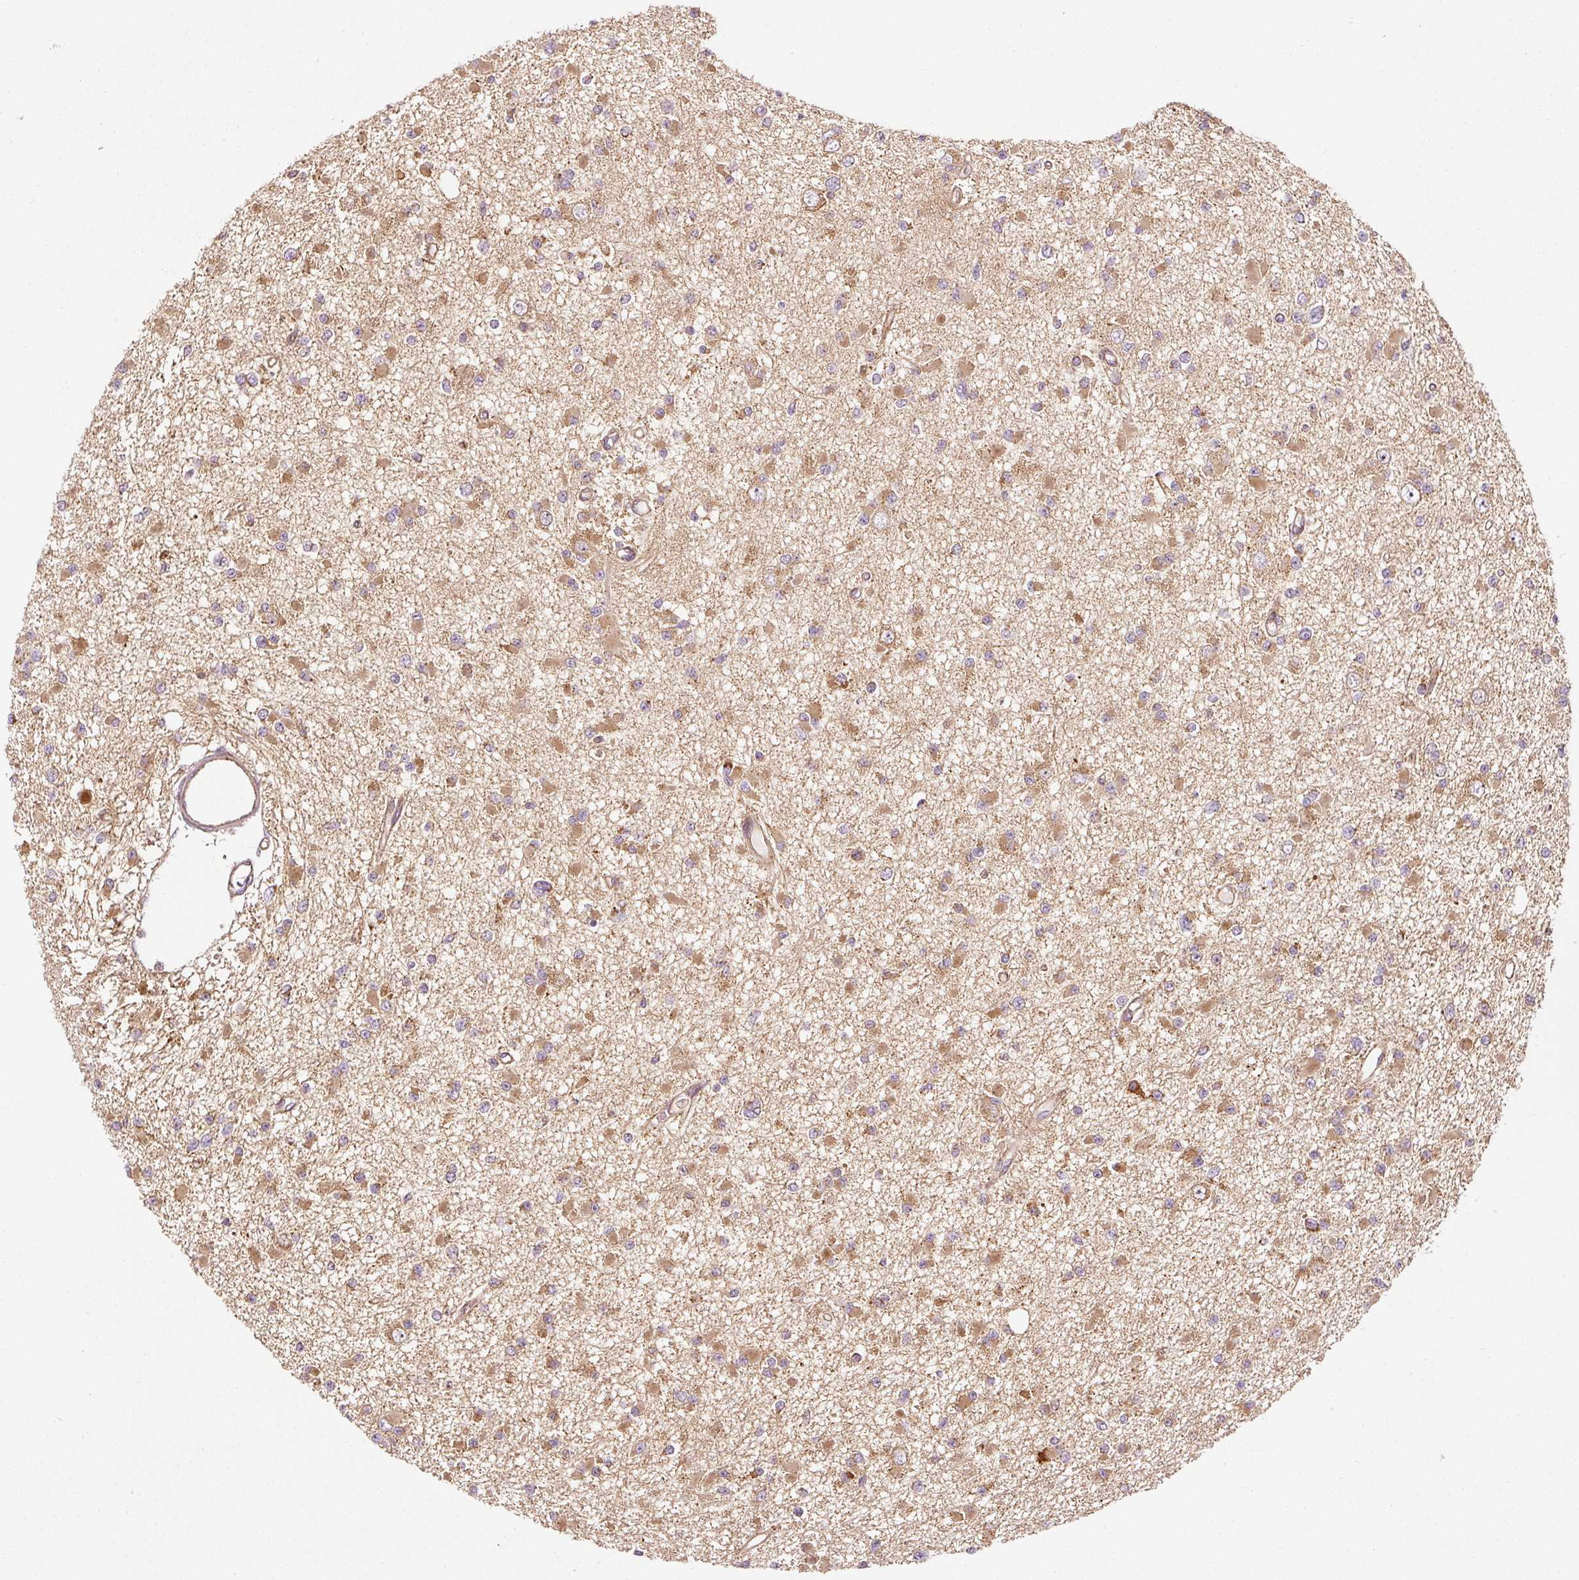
{"staining": {"intensity": "moderate", "quantity": ">75%", "location": "cytoplasmic/membranous"}, "tissue": "glioma", "cell_type": "Tumor cells", "image_type": "cancer", "snomed": [{"axis": "morphology", "description": "Glioma, malignant, Low grade"}, {"axis": "topography", "description": "Brain"}], "caption": "A medium amount of moderate cytoplasmic/membranous staining is identified in about >75% of tumor cells in glioma tissue. The protein of interest is shown in brown color, while the nuclei are stained blue.", "gene": "ISCU", "patient": {"sex": "female", "age": 22}}